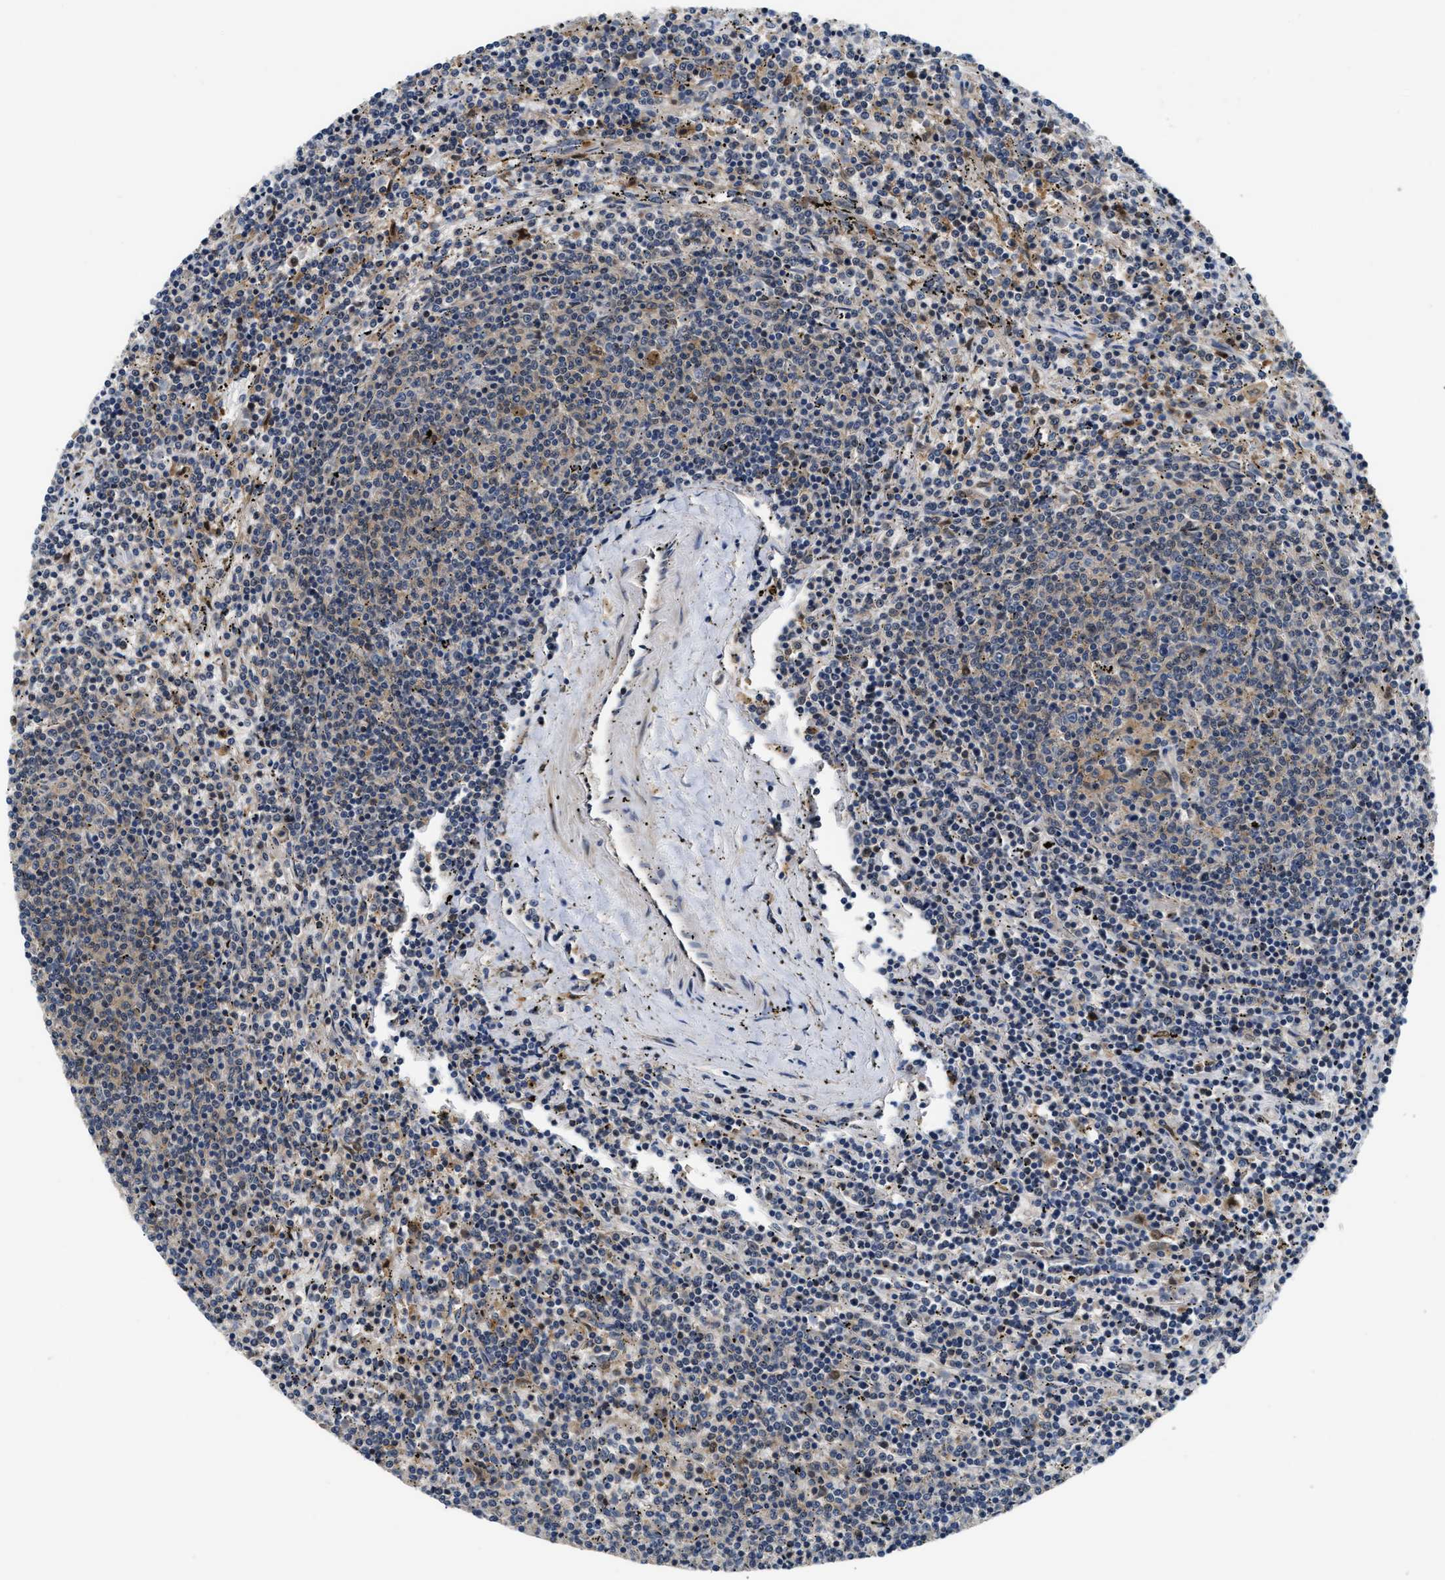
{"staining": {"intensity": "weak", "quantity": "<25%", "location": "cytoplasmic/membranous"}, "tissue": "lymphoma", "cell_type": "Tumor cells", "image_type": "cancer", "snomed": [{"axis": "morphology", "description": "Malignant lymphoma, non-Hodgkin's type, Low grade"}, {"axis": "topography", "description": "Spleen"}], "caption": "Immunohistochemistry (IHC) image of human malignant lymphoma, non-Hodgkin's type (low-grade) stained for a protein (brown), which reveals no positivity in tumor cells.", "gene": "OSTF1", "patient": {"sex": "female", "age": 50}}